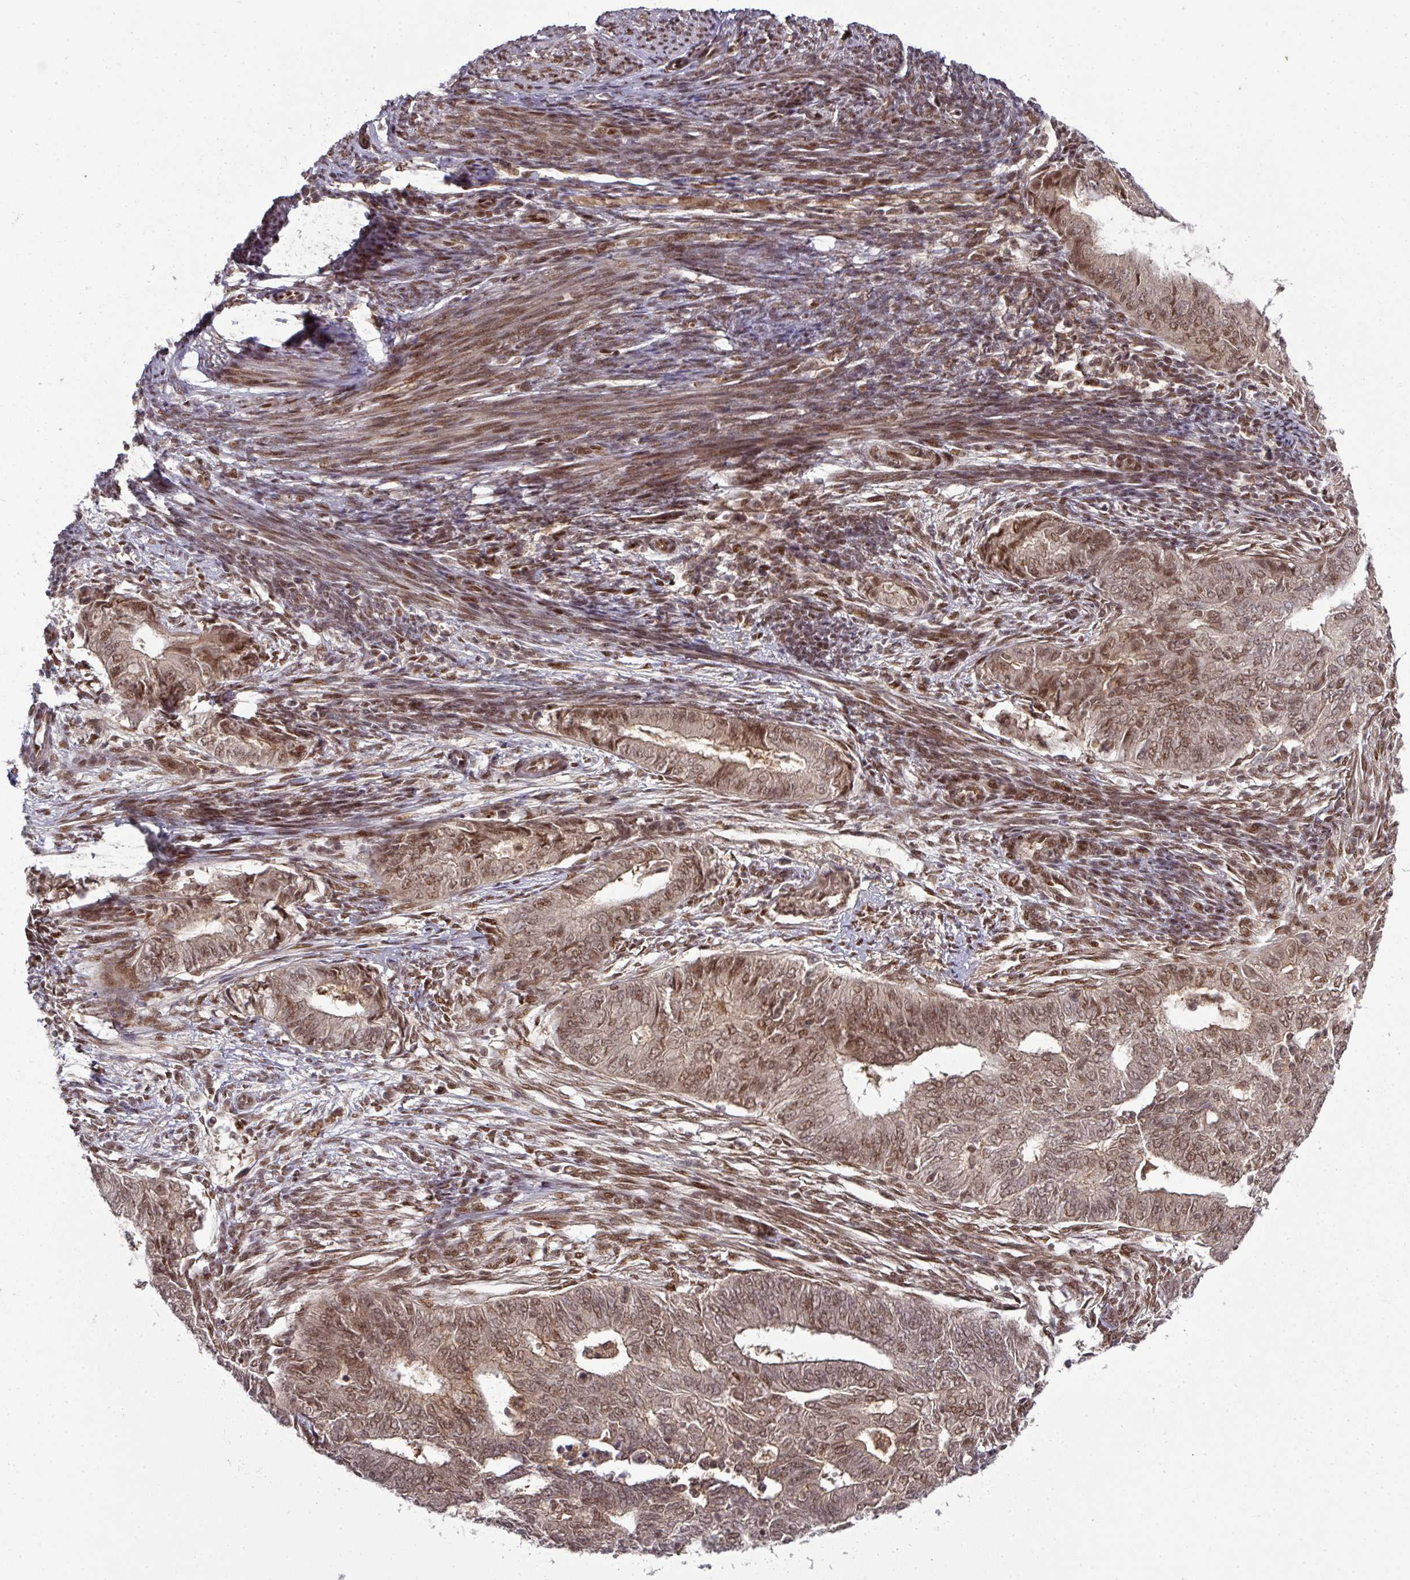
{"staining": {"intensity": "moderate", "quantity": ">75%", "location": "cytoplasmic/membranous,nuclear"}, "tissue": "endometrial cancer", "cell_type": "Tumor cells", "image_type": "cancer", "snomed": [{"axis": "morphology", "description": "Adenocarcinoma, NOS"}, {"axis": "topography", "description": "Endometrium"}], "caption": "Immunohistochemical staining of human endometrial cancer (adenocarcinoma) reveals medium levels of moderate cytoplasmic/membranous and nuclear staining in approximately >75% of tumor cells.", "gene": "CIC", "patient": {"sex": "female", "age": 62}}